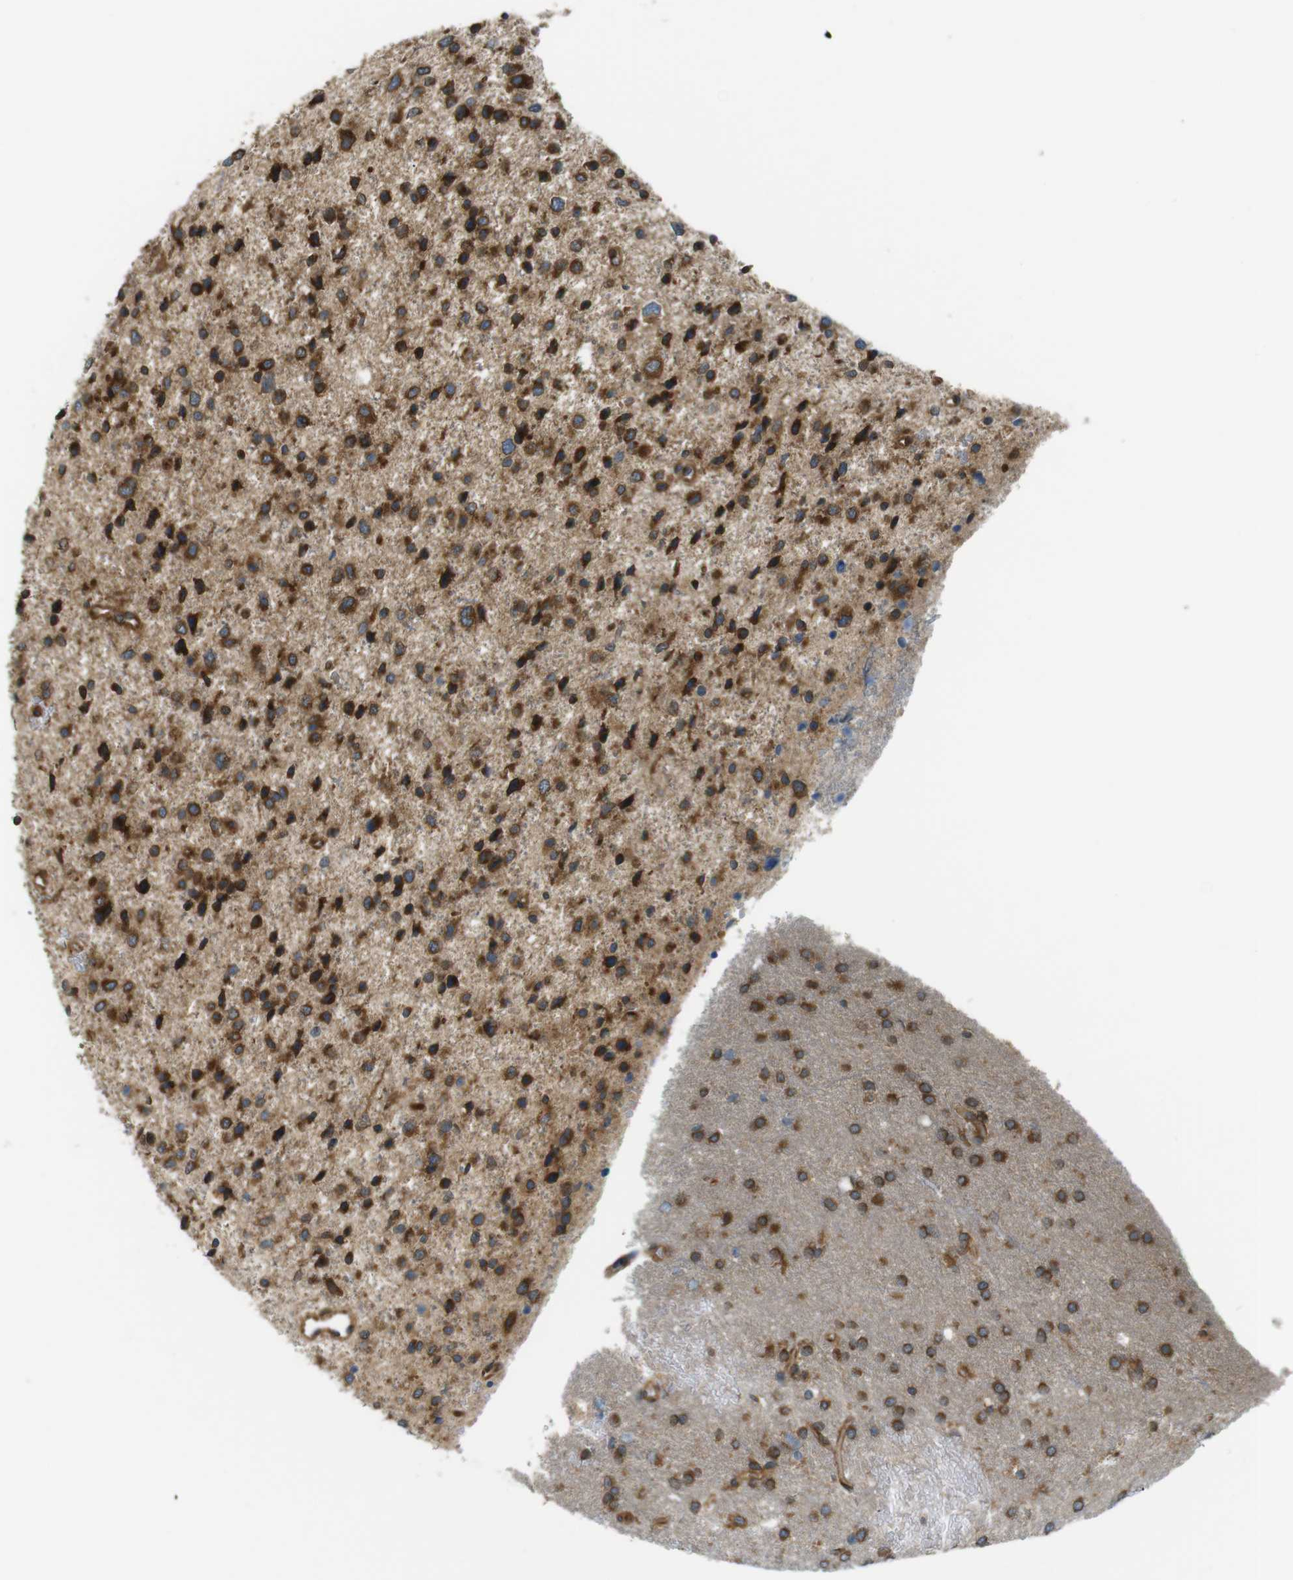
{"staining": {"intensity": "strong", "quantity": ">75%", "location": "cytoplasmic/membranous"}, "tissue": "glioma", "cell_type": "Tumor cells", "image_type": "cancer", "snomed": [{"axis": "morphology", "description": "Glioma, malignant, Low grade"}, {"axis": "topography", "description": "Brain"}], "caption": "IHC of human glioma exhibits high levels of strong cytoplasmic/membranous positivity in approximately >75% of tumor cells. (brown staining indicates protein expression, while blue staining denotes nuclei).", "gene": "TSC1", "patient": {"sex": "female", "age": 37}}